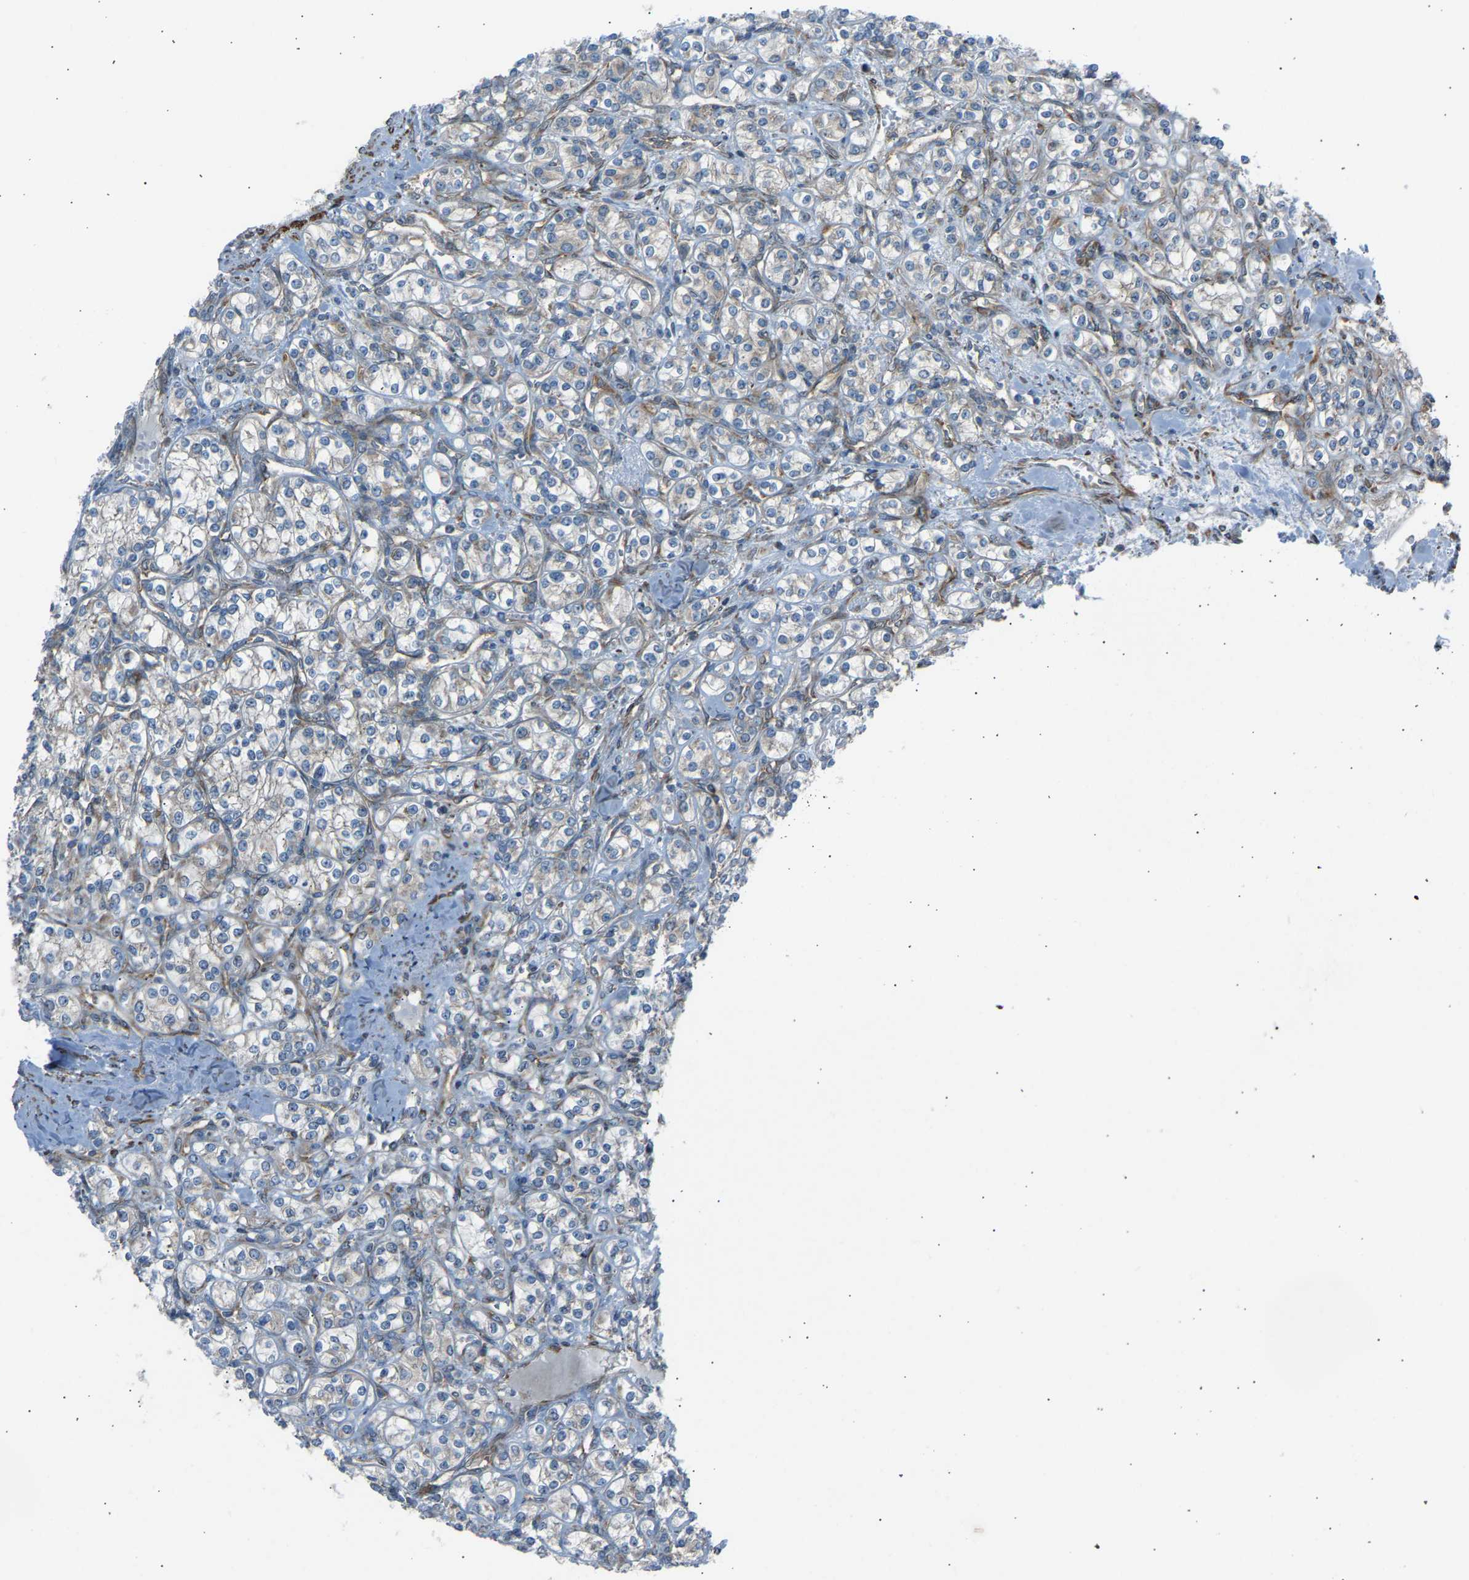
{"staining": {"intensity": "weak", "quantity": "<25%", "location": "cytoplasmic/membranous"}, "tissue": "renal cancer", "cell_type": "Tumor cells", "image_type": "cancer", "snomed": [{"axis": "morphology", "description": "Adenocarcinoma, NOS"}, {"axis": "topography", "description": "Kidney"}], "caption": "Human renal cancer (adenocarcinoma) stained for a protein using immunohistochemistry (IHC) demonstrates no staining in tumor cells.", "gene": "VPS41", "patient": {"sex": "male", "age": 77}}